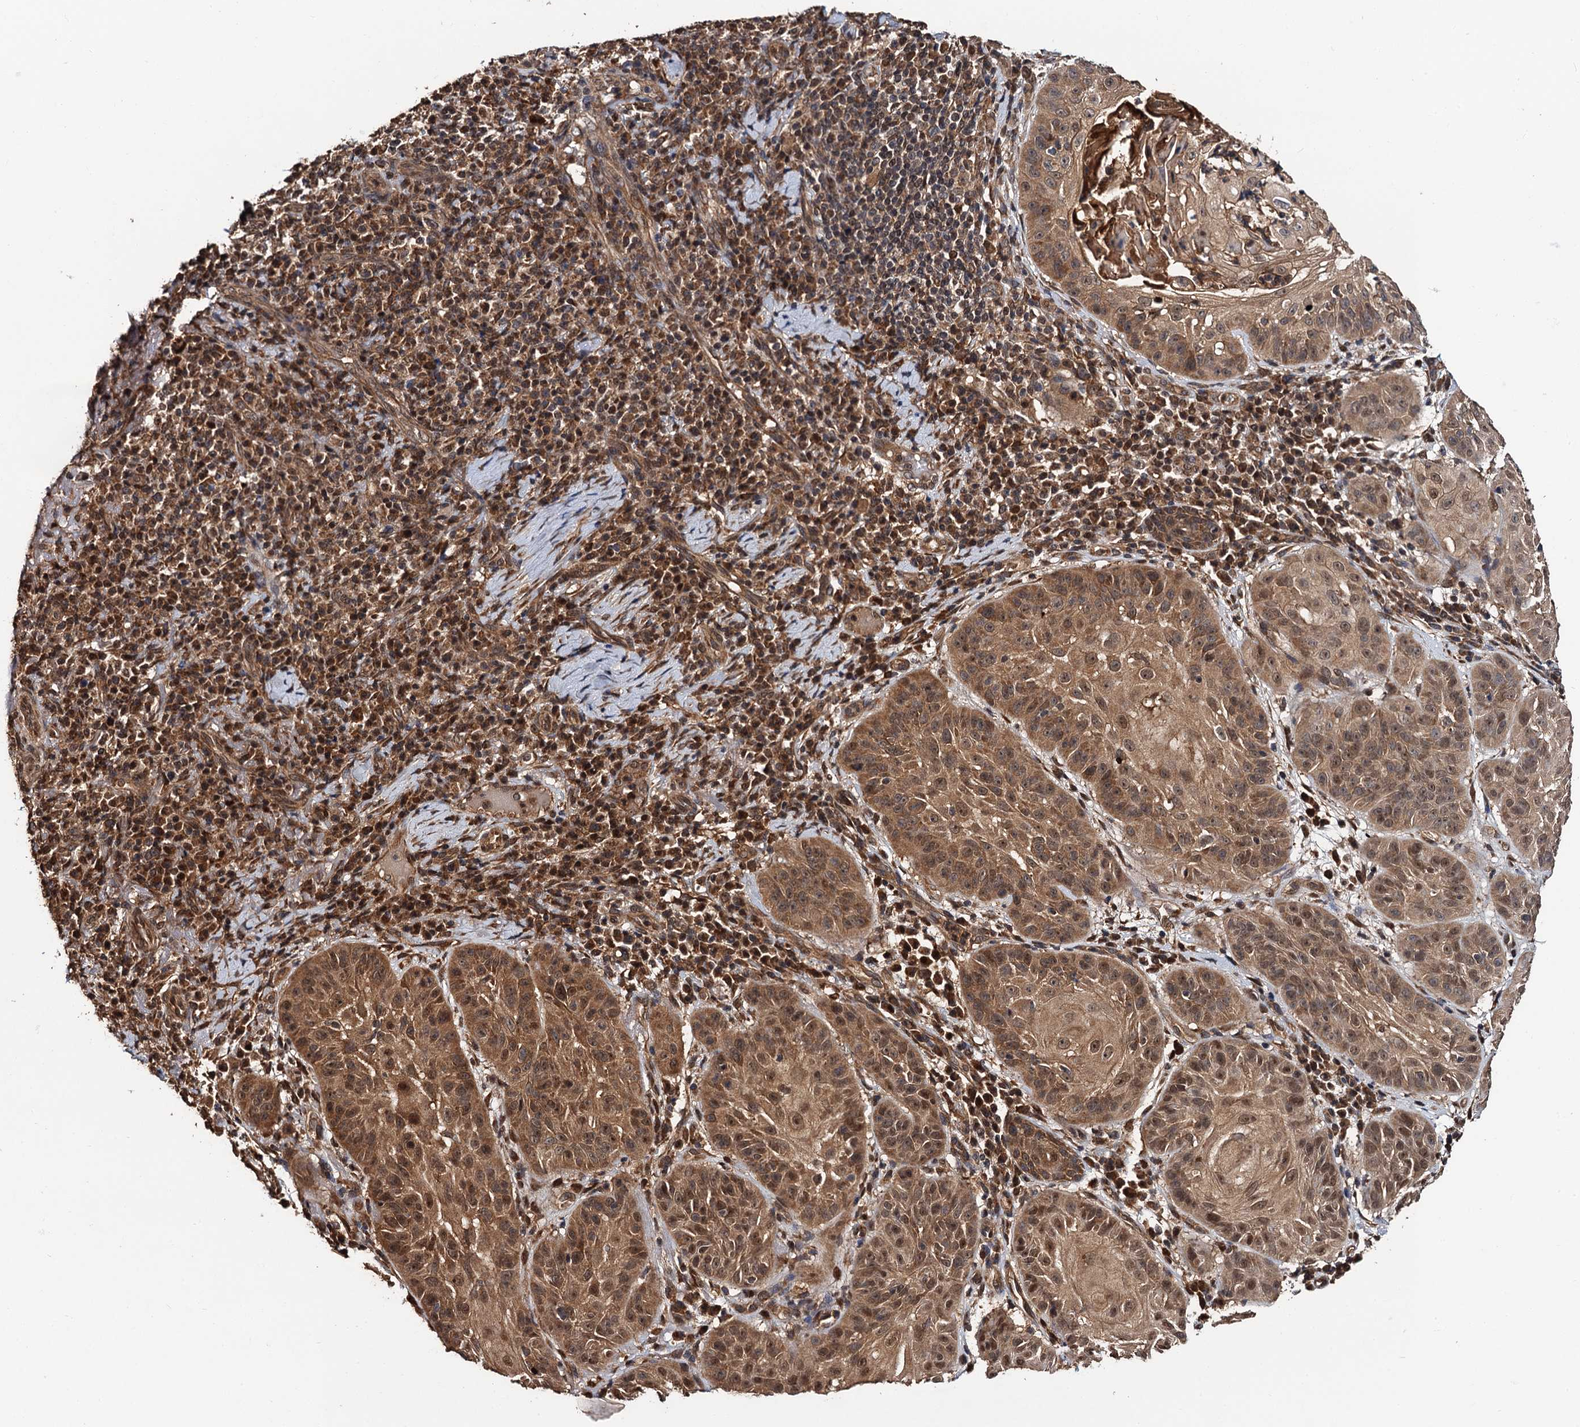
{"staining": {"intensity": "moderate", "quantity": ">75%", "location": "cytoplasmic/membranous,nuclear"}, "tissue": "skin cancer", "cell_type": "Tumor cells", "image_type": "cancer", "snomed": [{"axis": "morphology", "description": "Normal tissue, NOS"}, {"axis": "morphology", "description": "Basal cell carcinoma"}, {"axis": "topography", "description": "Skin"}], "caption": "Skin cancer (basal cell carcinoma) stained with IHC reveals moderate cytoplasmic/membranous and nuclear positivity in about >75% of tumor cells. (DAB (3,3'-diaminobenzidine) IHC, brown staining for protein, blue staining for nuclei).", "gene": "MIER2", "patient": {"sex": "male", "age": 93}}